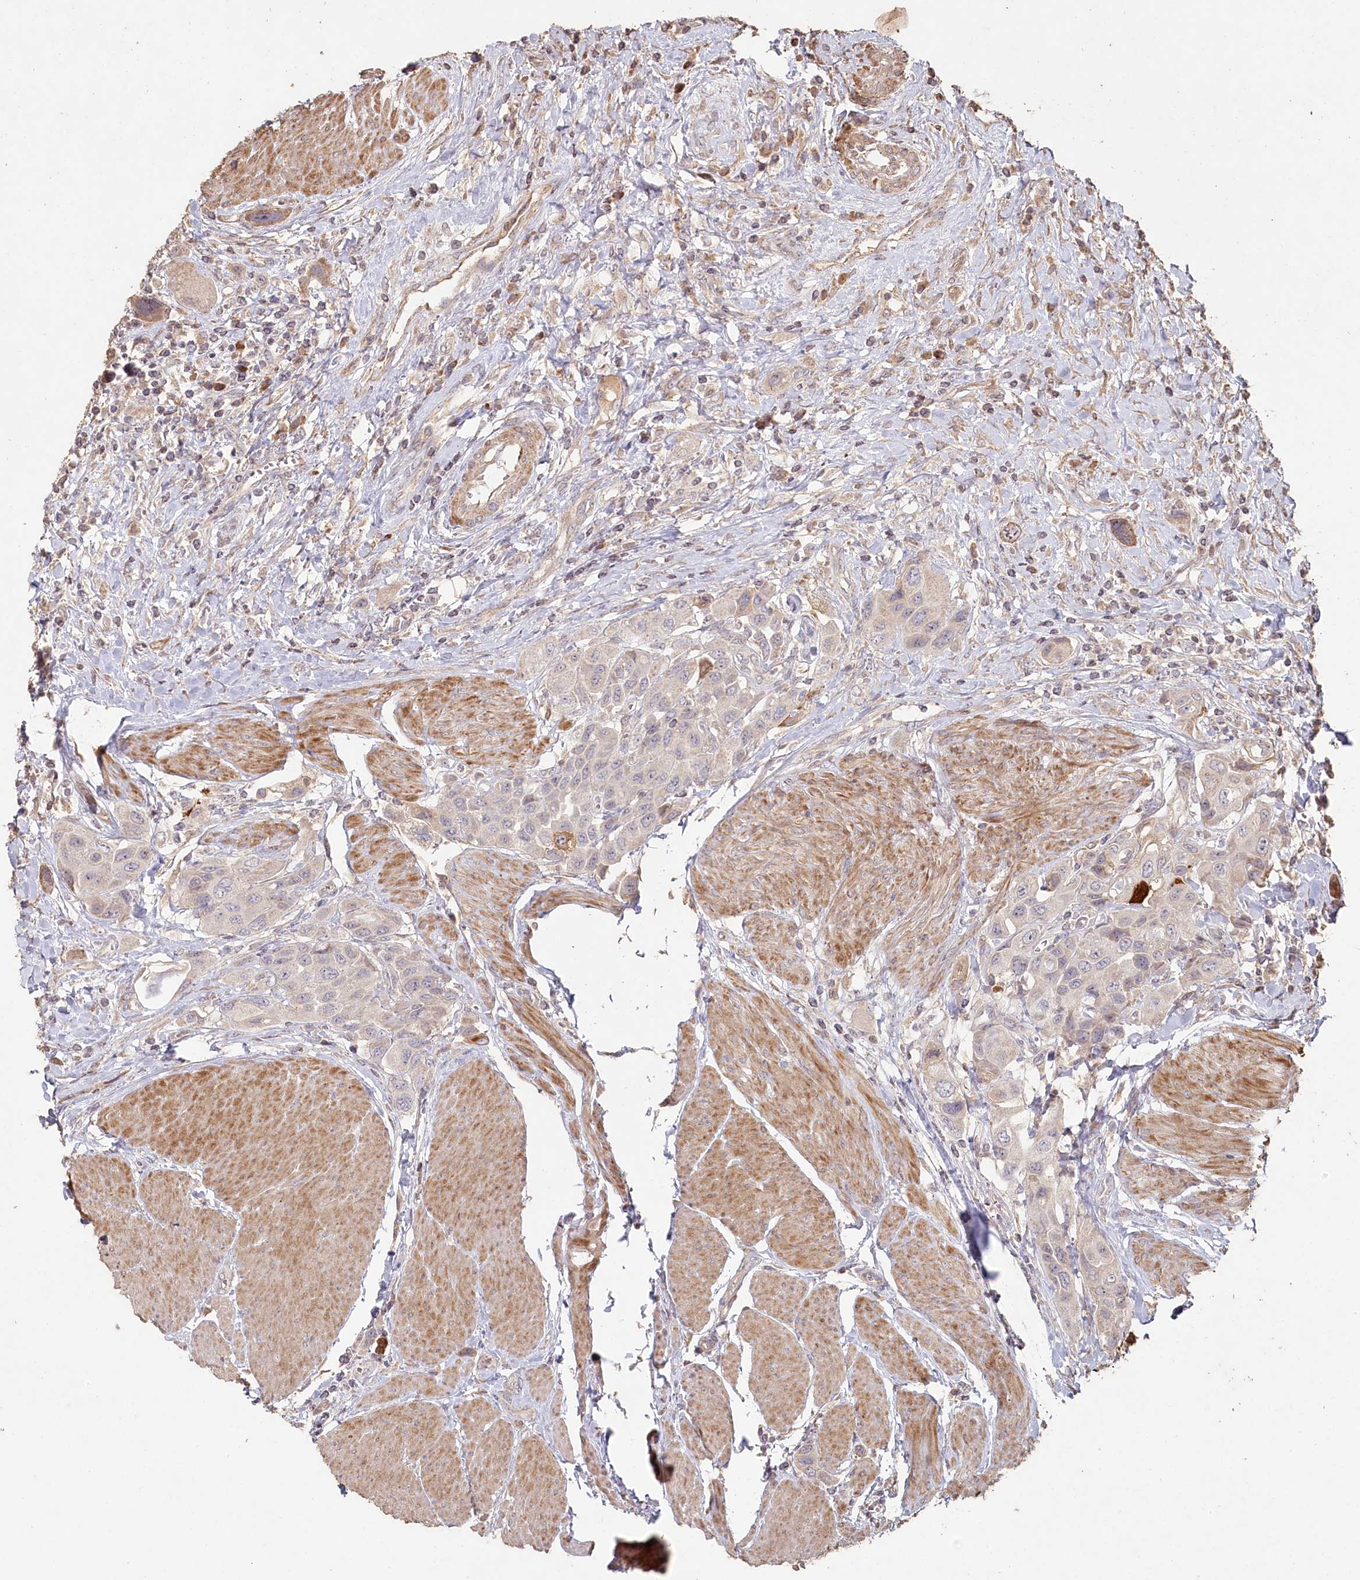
{"staining": {"intensity": "negative", "quantity": "none", "location": "none"}, "tissue": "urothelial cancer", "cell_type": "Tumor cells", "image_type": "cancer", "snomed": [{"axis": "morphology", "description": "Urothelial carcinoma, High grade"}, {"axis": "topography", "description": "Urinary bladder"}], "caption": "Tumor cells show no significant protein staining in high-grade urothelial carcinoma.", "gene": "HAL", "patient": {"sex": "male", "age": 50}}